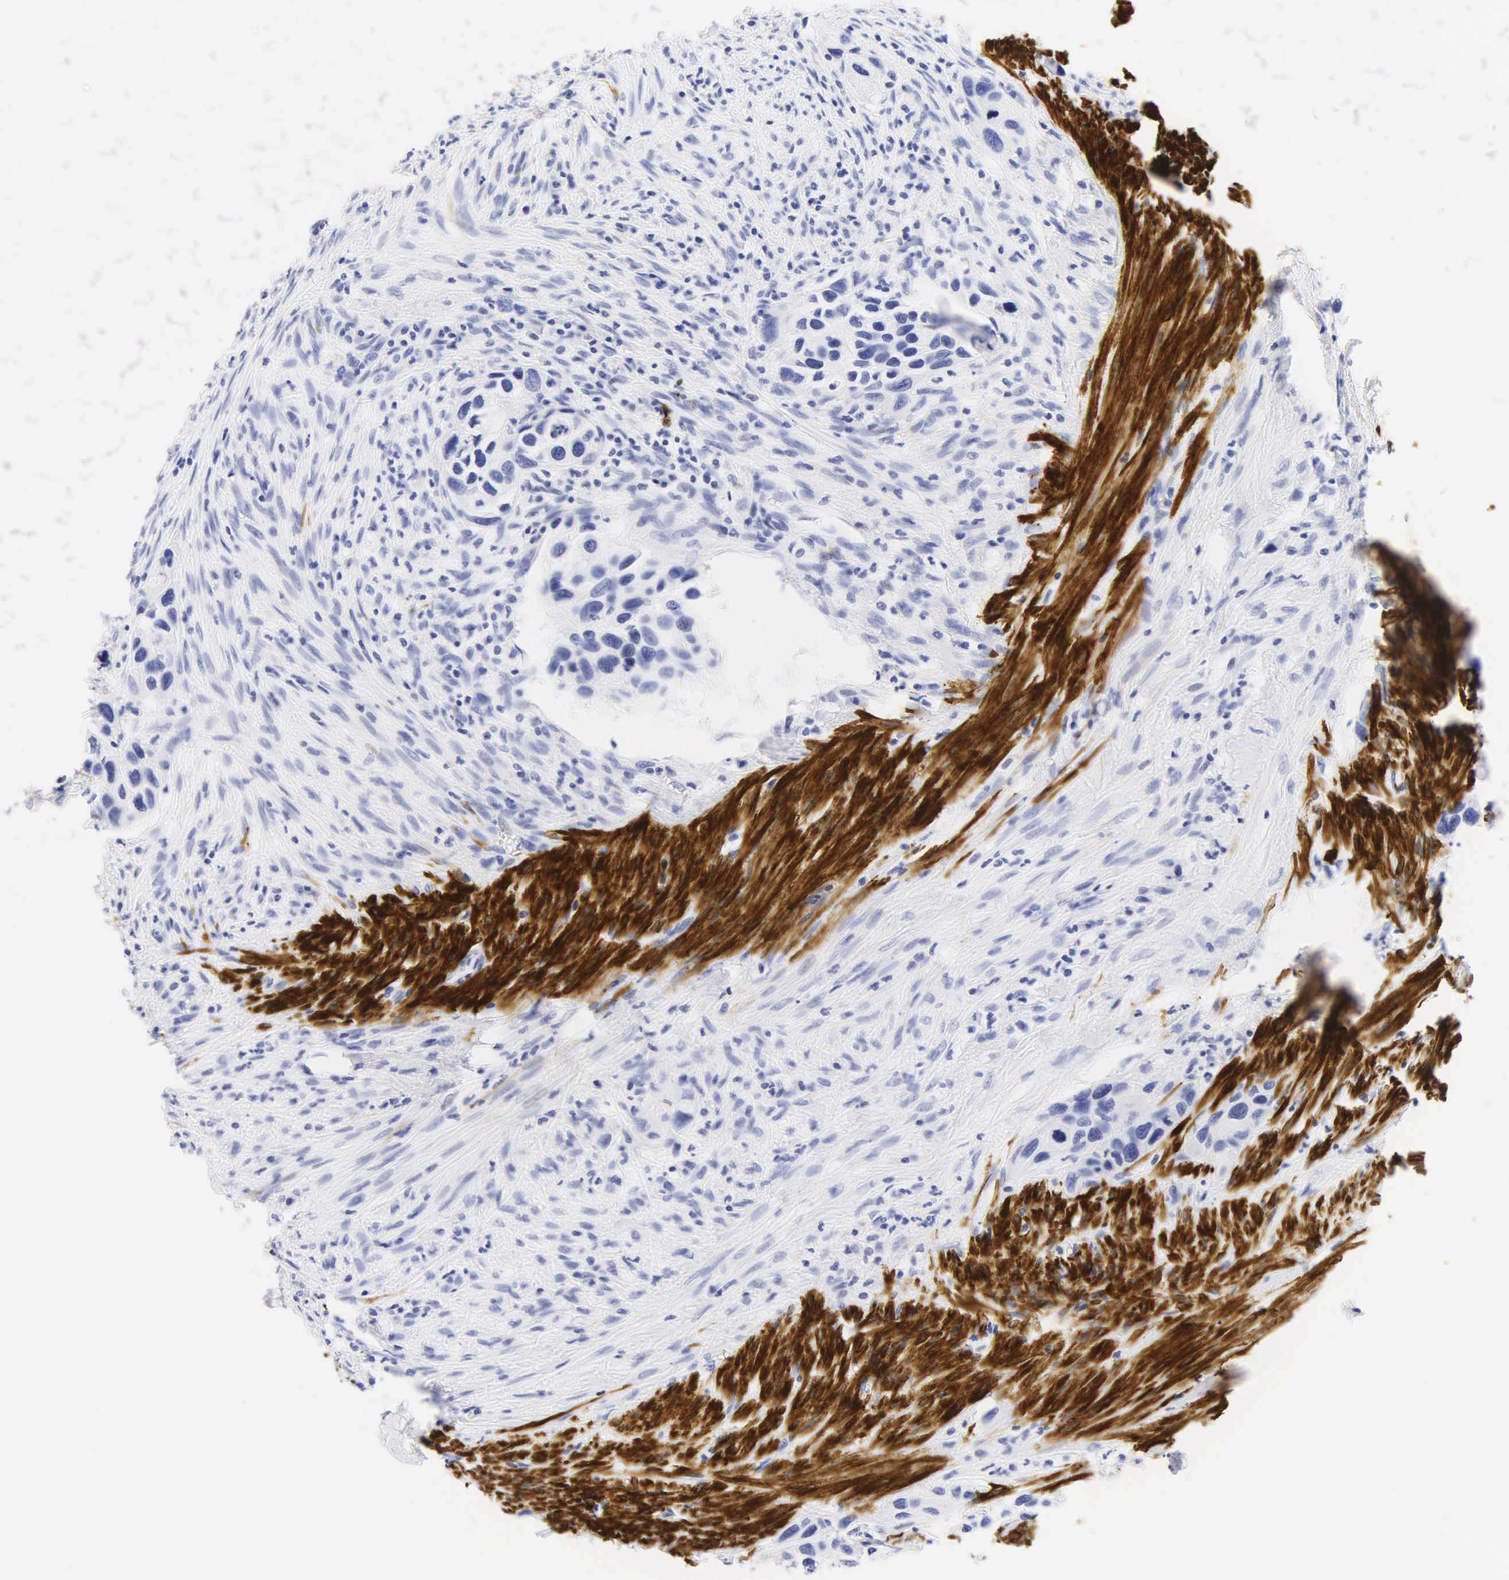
{"staining": {"intensity": "negative", "quantity": "none", "location": "none"}, "tissue": "urothelial cancer", "cell_type": "Tumor cells", "image_type": "cancer", "snomed": [{"axis": "morphology", "description": "Urothelial carcinoma, High grade"}, {"axis": "topography", "description": "Urinary bladder"}], "caption": "Protein analysis of urothelial cancer demonstrates no significant staining in tumor cells. (DAB (3,3'-diaminobenzidine) immunohistochemistry visualized using brightfield microscopy, high magnification).", "gene": "DES", "patient": {"sex": "male", "age": 66}}